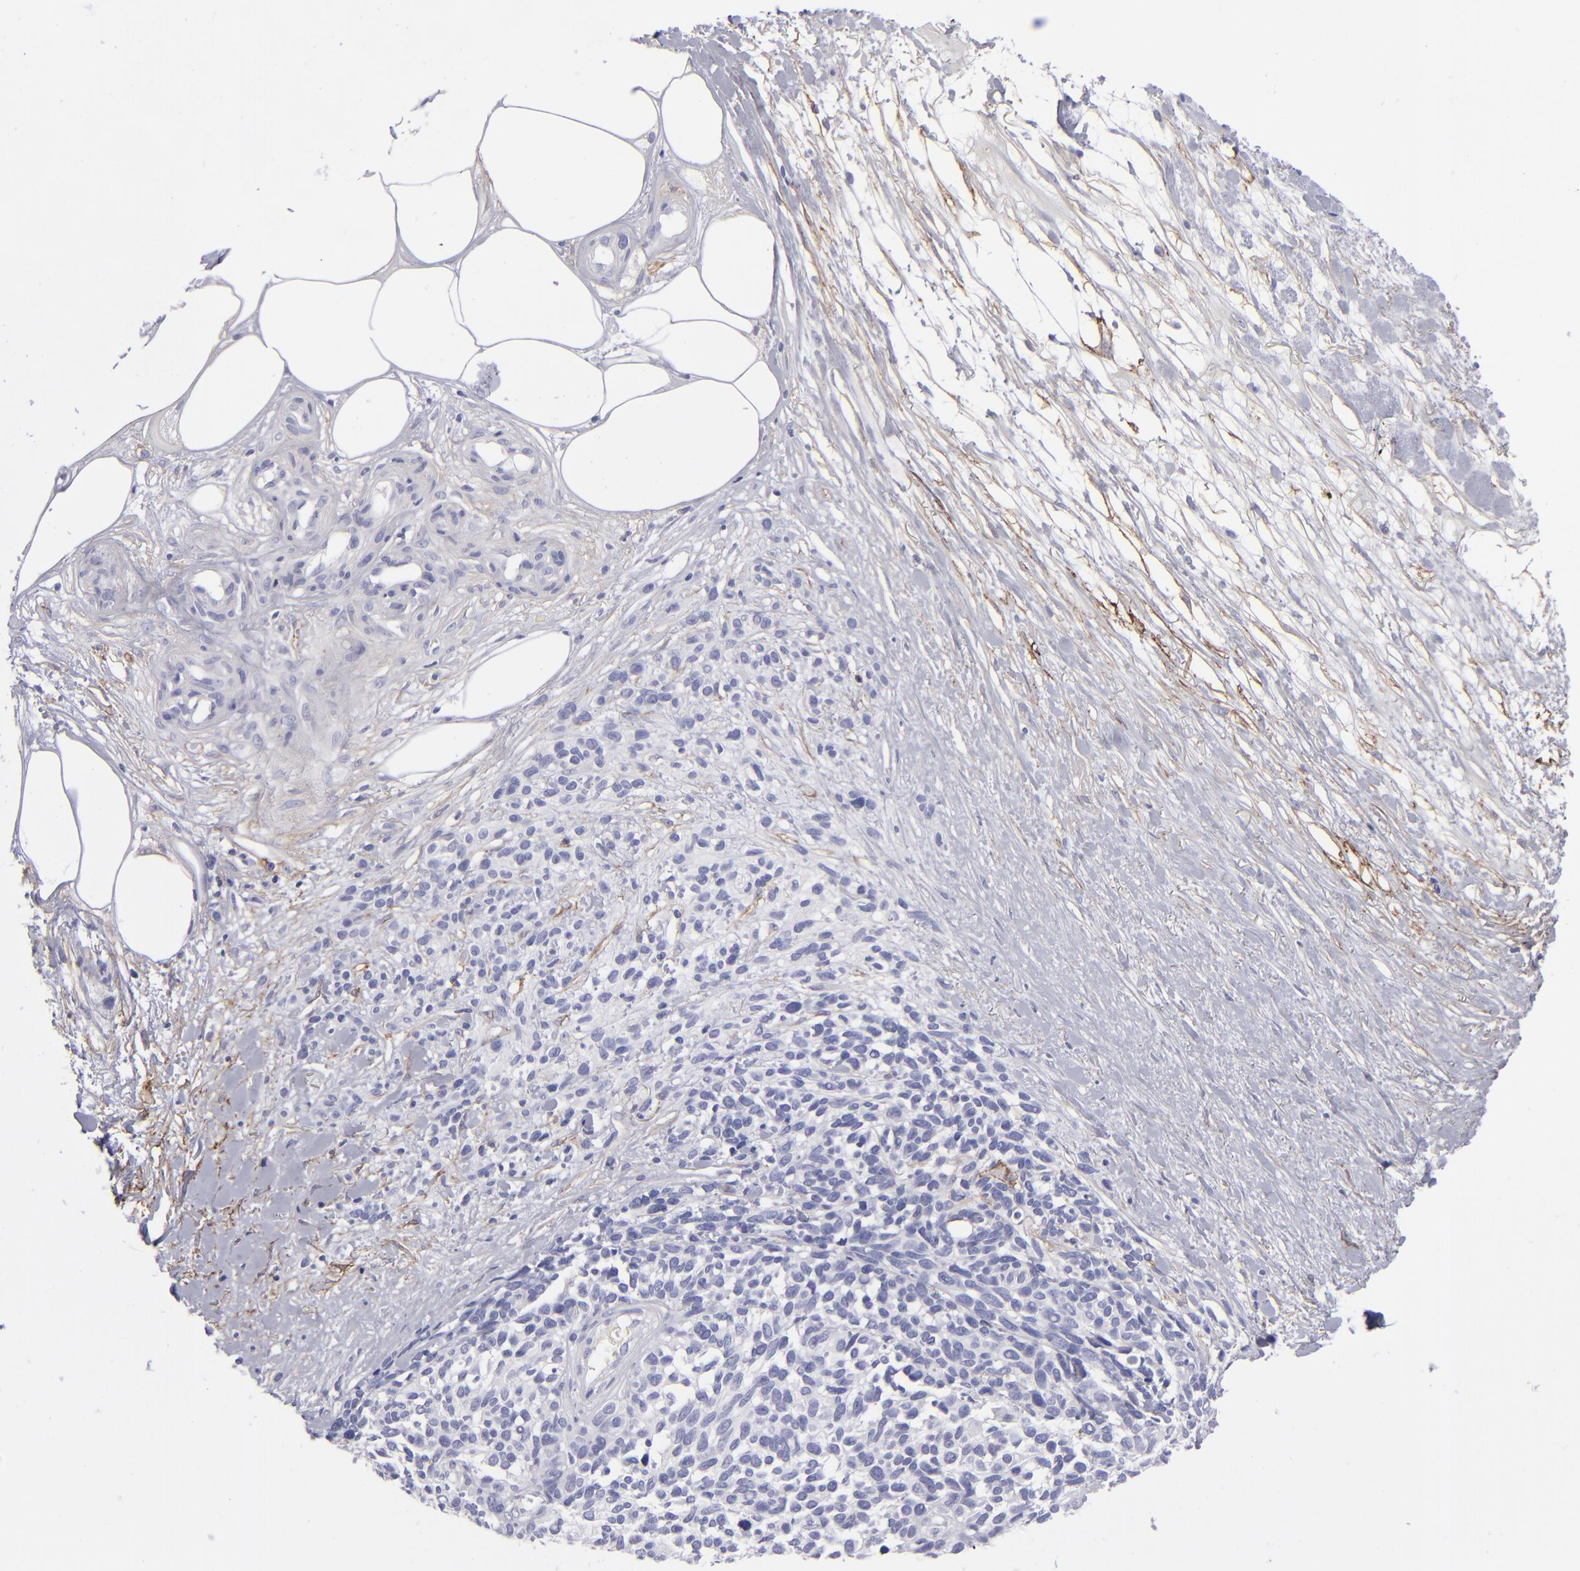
{"staining": {"intensity": "negative", "quantity": "none", "location": "none"}, "tissue": "melanoma", "cell_type": "Tumor cells", "image_type": "cancer", "snomed": [{"axis": "morphology", "description": "Malignant melanoma, NOS"}, {"axis": "topography", "description": "Skin"}], "caption": "This histopathology image is of malignant melanoma stained with immunohistochemistry to label a protein in brown with the nuclei are counter-stained blue. There is no positivity in tumor cells.", "gene": "ANPEP", "patient": {"sex": "female", "age": 85}}